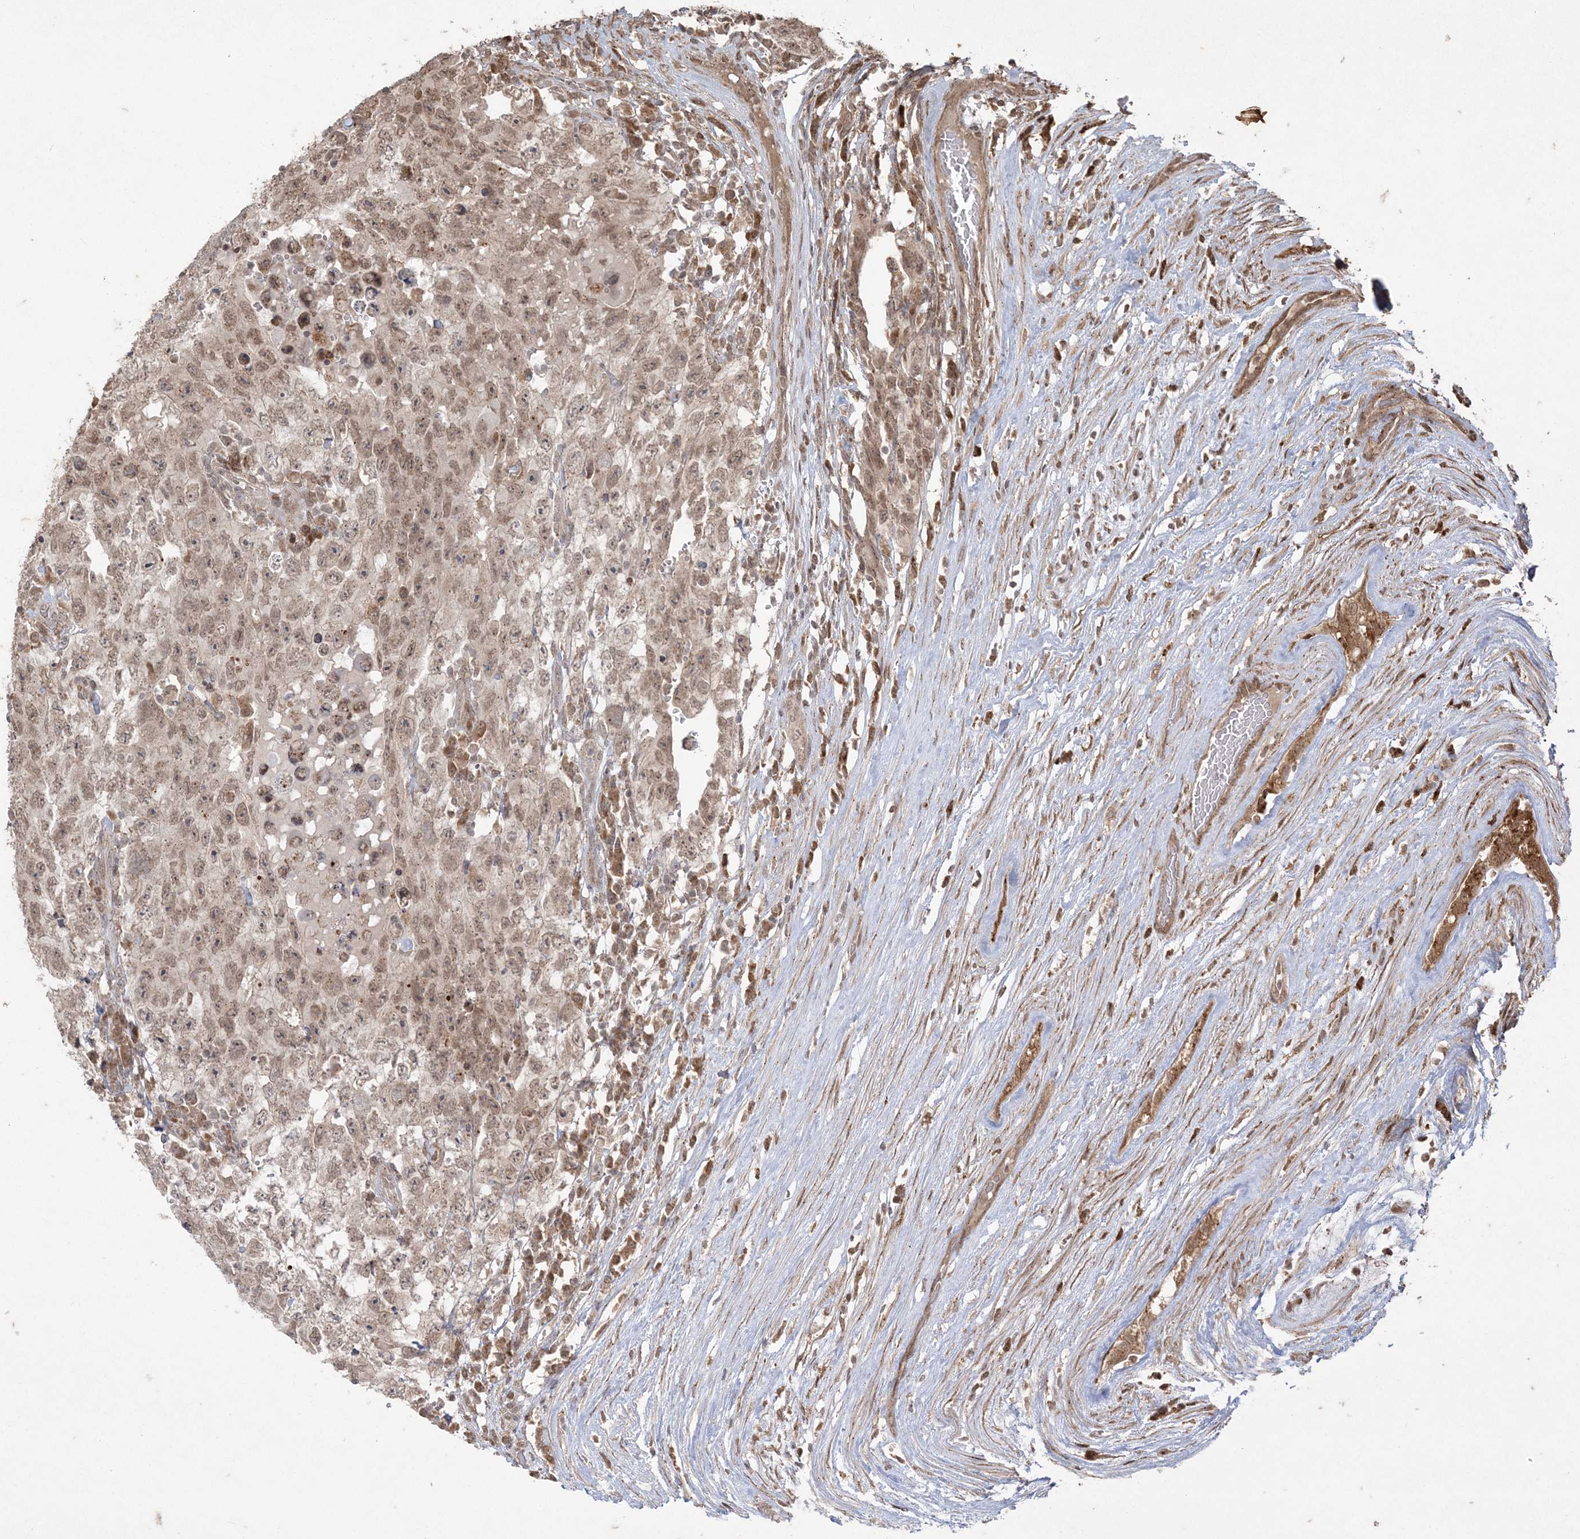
{"staining": {"intensity": "weak", "quantity": ">75%", "location": "nuclear"}, "tissue": "testis cancer", "cell_type": "Tumor cells", "image_type": "cancer", "snomed": [{"axis": "morphology", "description": "Carcinoma, Embryonal, NOS"}, {"axis": "topography", "description": "Testis"}], "caption": "A histopathology image of embryonal carcinoma (testis) stained for a protein shows weak nuclear brown staining in tumor cells.", "gene": "RRAS", "patient": {"sex": "male", "age": 26}}